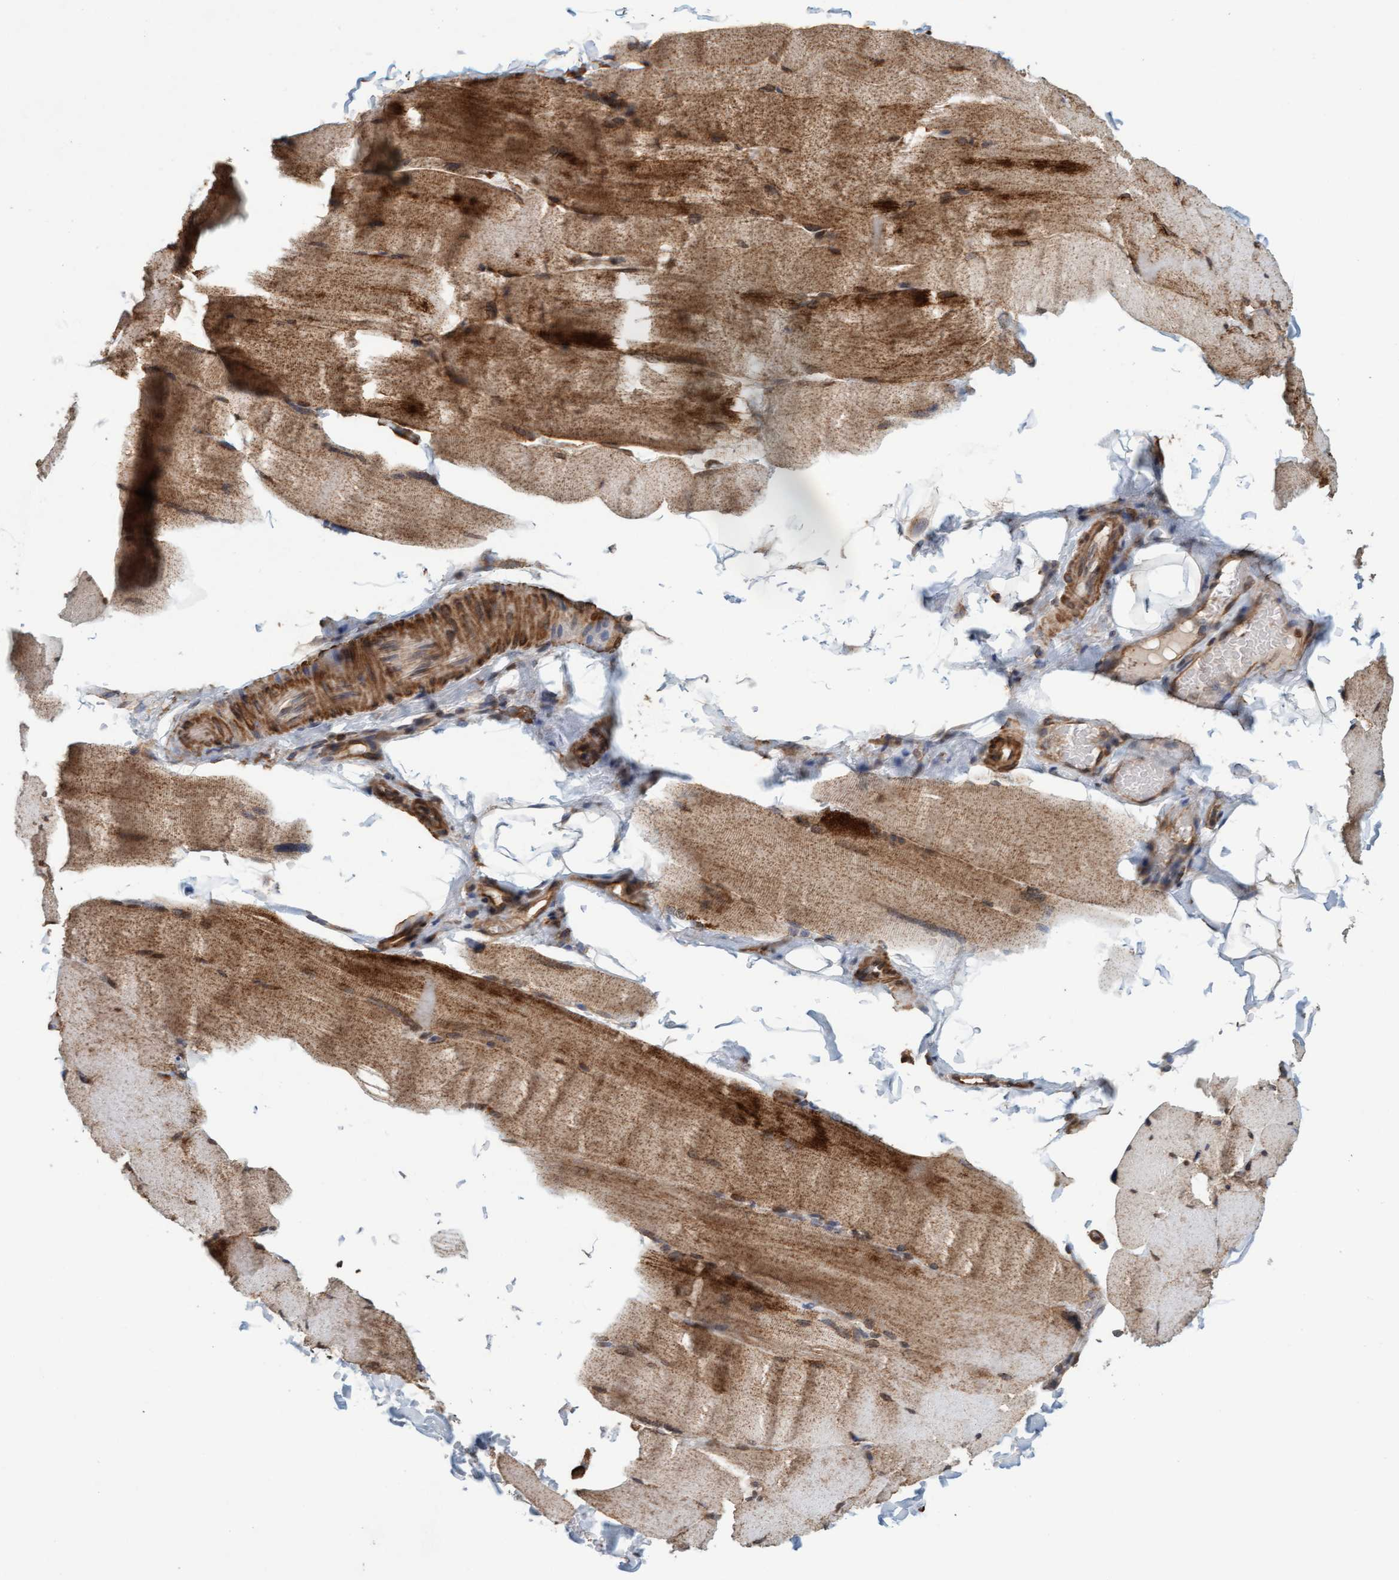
{"staining": {"intensity": "moderate", "quantity": ">75%", "location": "cytoplasmic/membranous"}, "tissue": "skeletal muscle", "cell_type": "Myocytes", "image_type": "normal", "snomed": [{"axis": "morphology", "description": "Normal tissue, NOS"}, {"axis": "topography", "description": "Skin"}, {"axis": "topography", "description": "Skeletal muscle"}], "caption": "Myocytes exhibit medium levels of moderate cytoplasmic/membranous expression in approximately >75% of cells in benign human skeletal muscle. (brown staining indicates protein expression, while blue staining denotes nuclei).", "gene": "FXR2", "patient": {"sex": "male", "age": 83}}